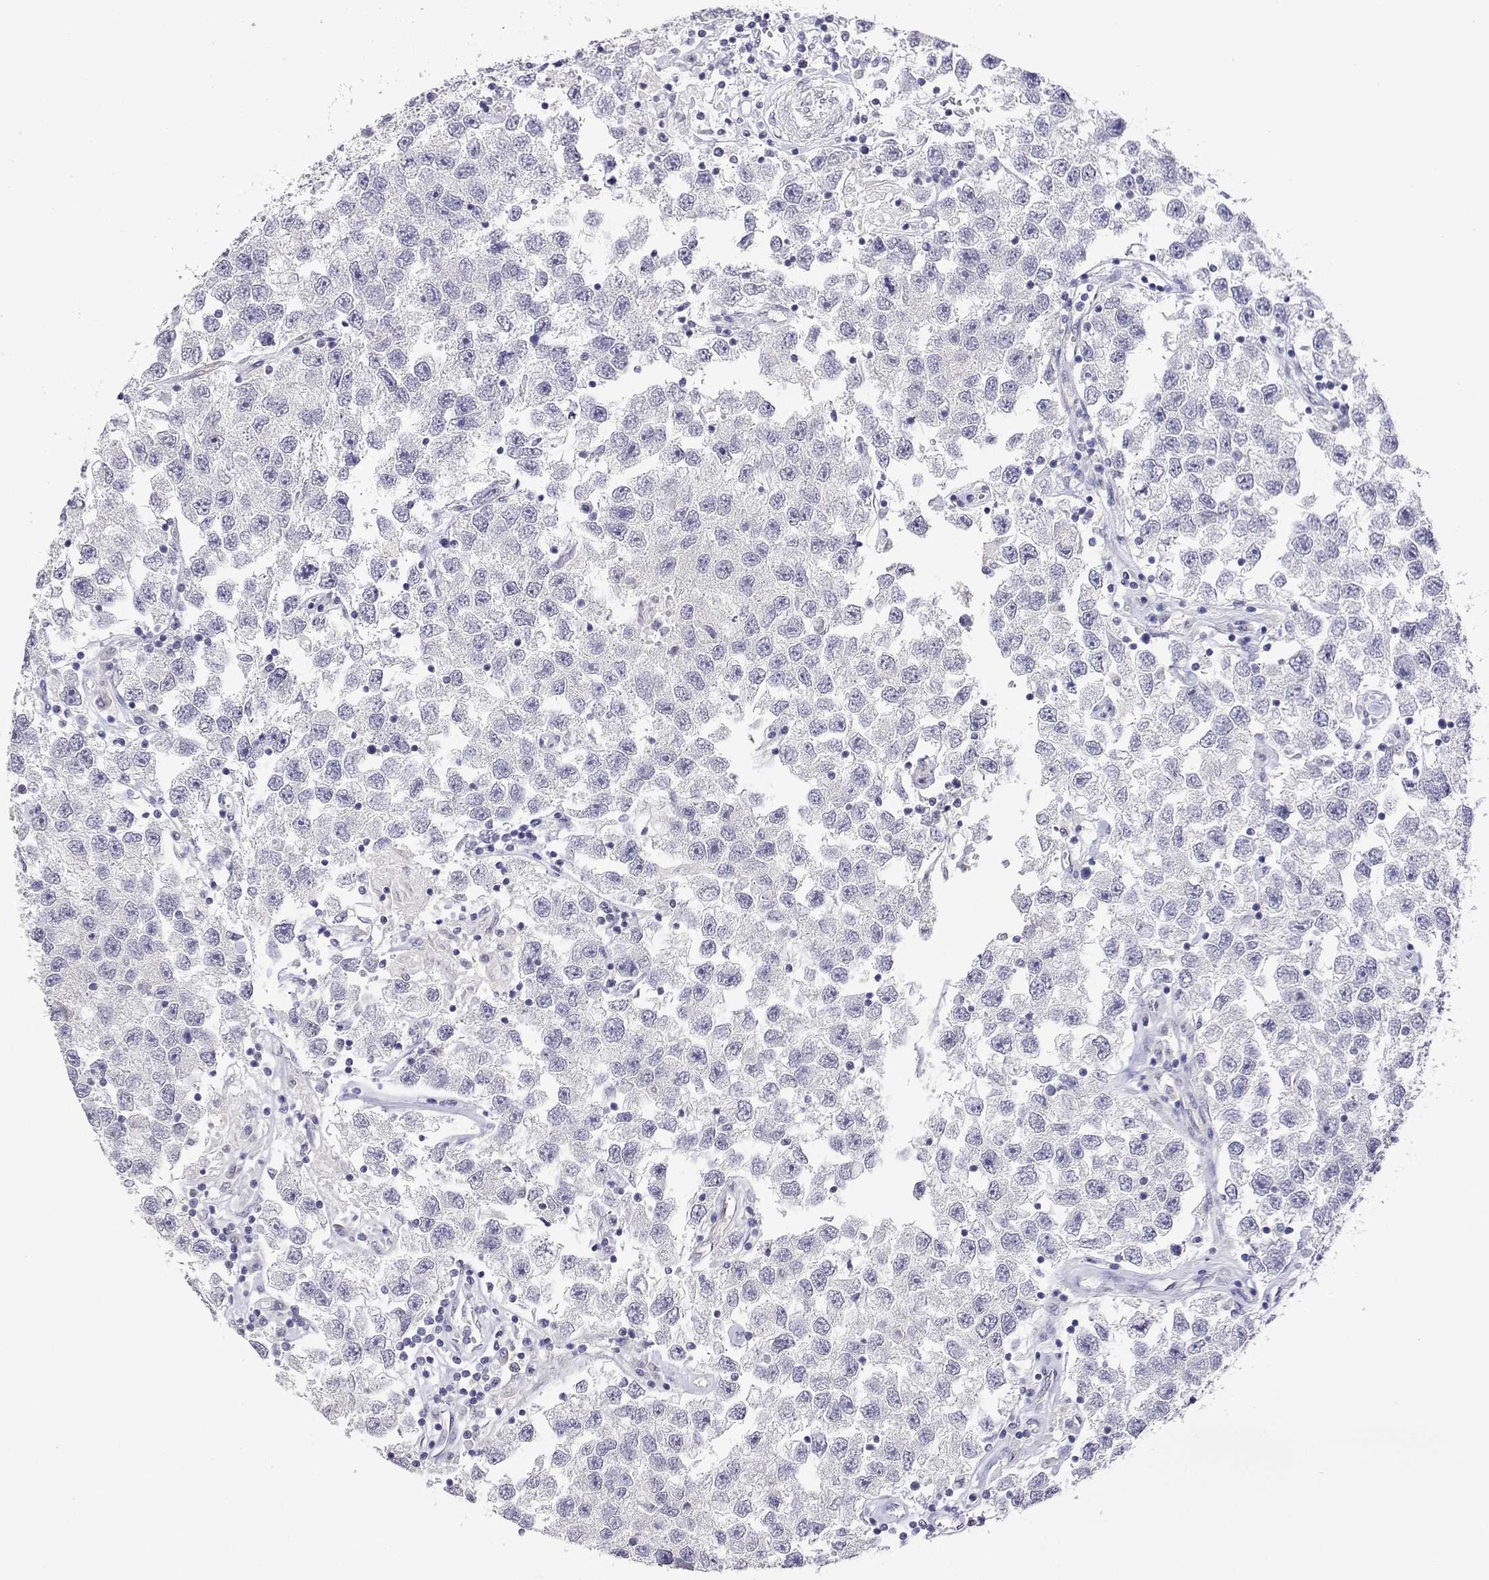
{"staining": {"intensity": "negative", "quantity": "none", "location": "none"}, "tissue": "testis cancer", "cell_type": "Tumor cells", "image_type": "cancer", "snomed": [{"axis": "morphology", "description": "Seminoma, NOS"}, {"axis": "topography", "description": "Testis"}], "caption": "High power microscopy photomicrograph of an IHC histopathology image of testis cancer, revealing no significant staining in tumor cells.", "gene": "PLCB1", "patient": {"sex": "male", "age": 26}}